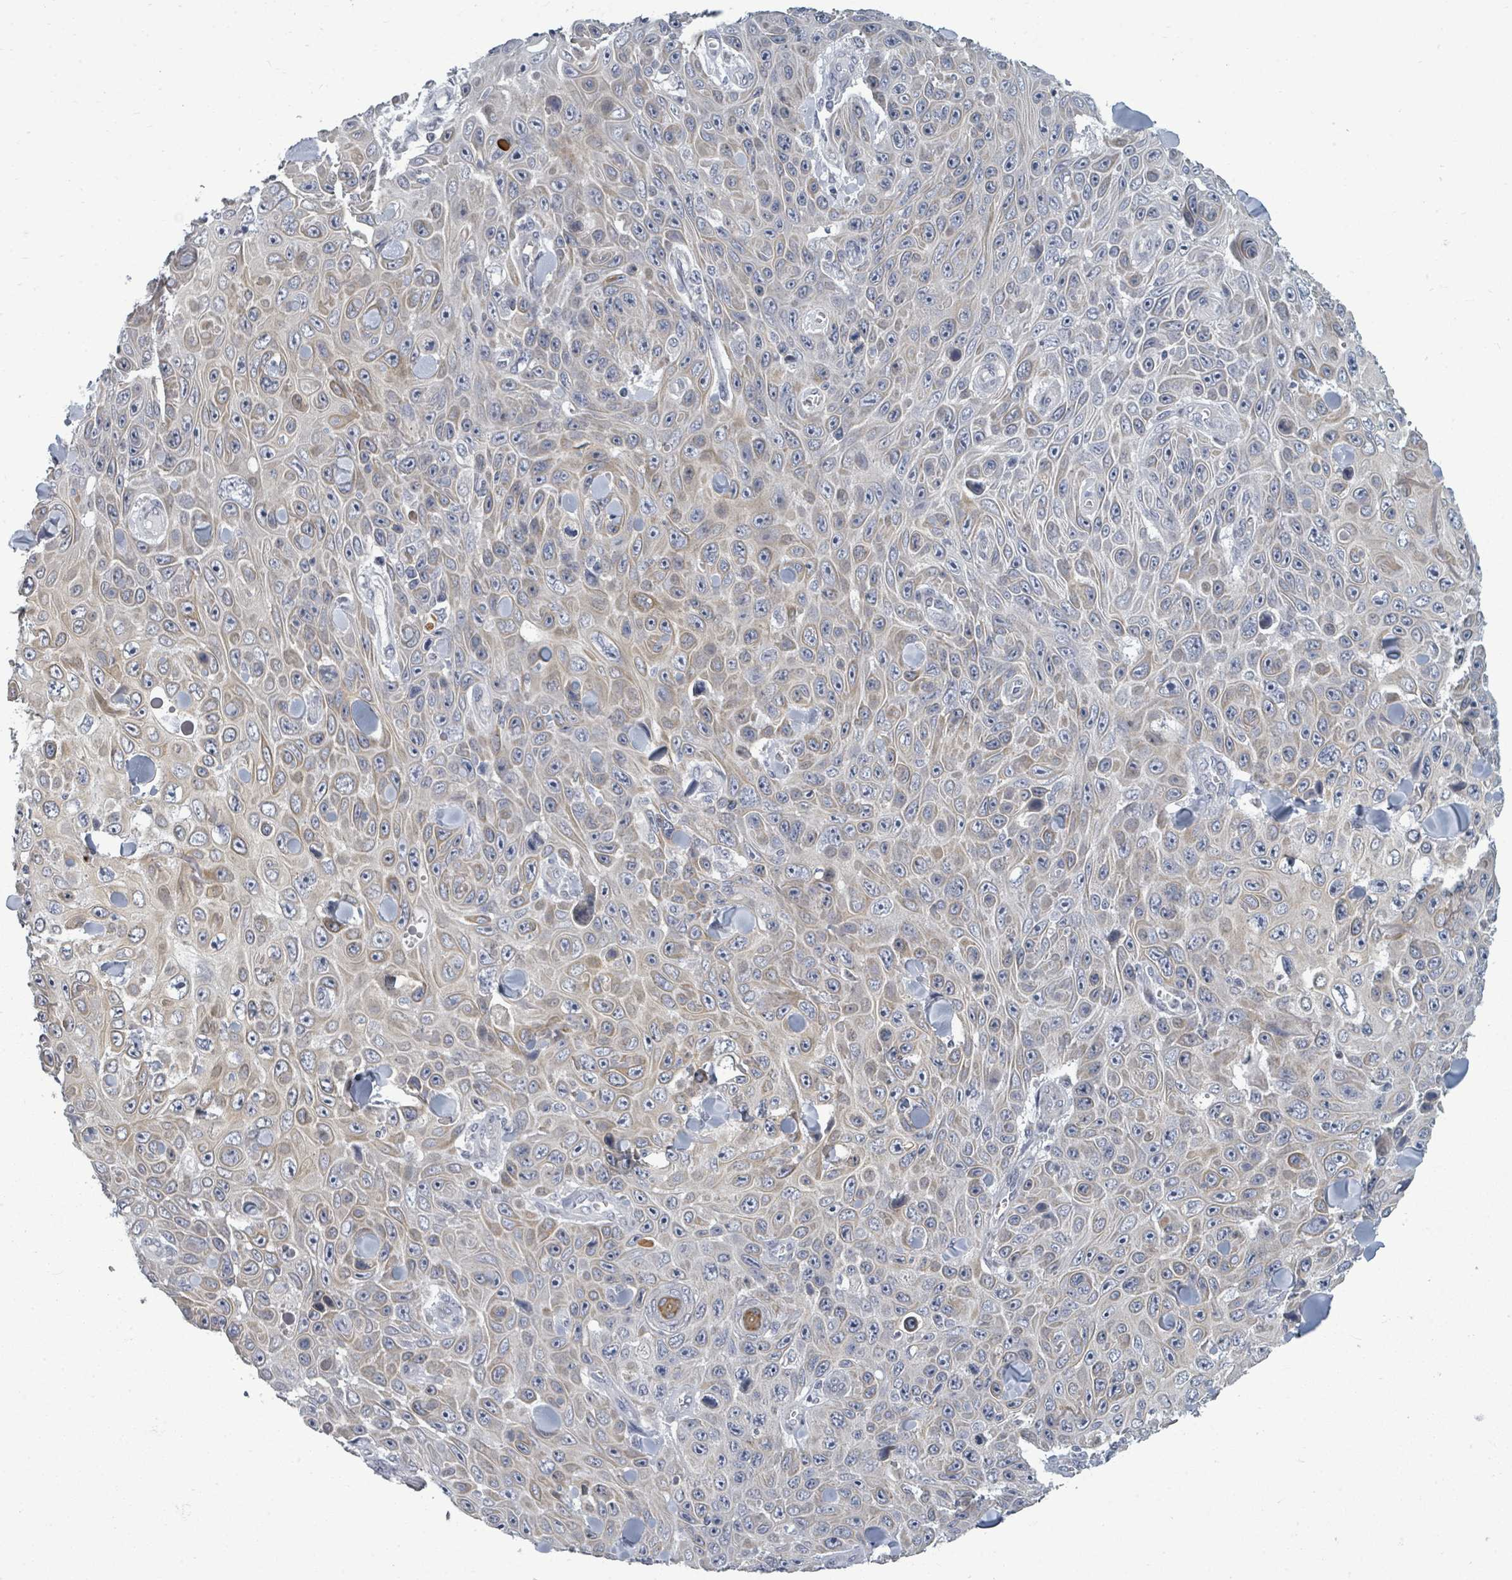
{"staining": {"intensity": "weak", "quantity": "<25%", "location": "cytoplasmic/membranous"}, "tissue": "skin cancer", "cell_type": "Tumor cells", "image_type": "cancer", "snomed": [{"axis": "morphology", "description": "Squamous cell carcinoma, NOS"}, {"axis": "topography", "description": "Skin"}], "caption": "Immunohistochemical staining of human skin squamous cell carcinoma reveals no significant positivity in tumor cells.", "gene": "PTPN20", "patient": {"sex": "male", "age": 82}}